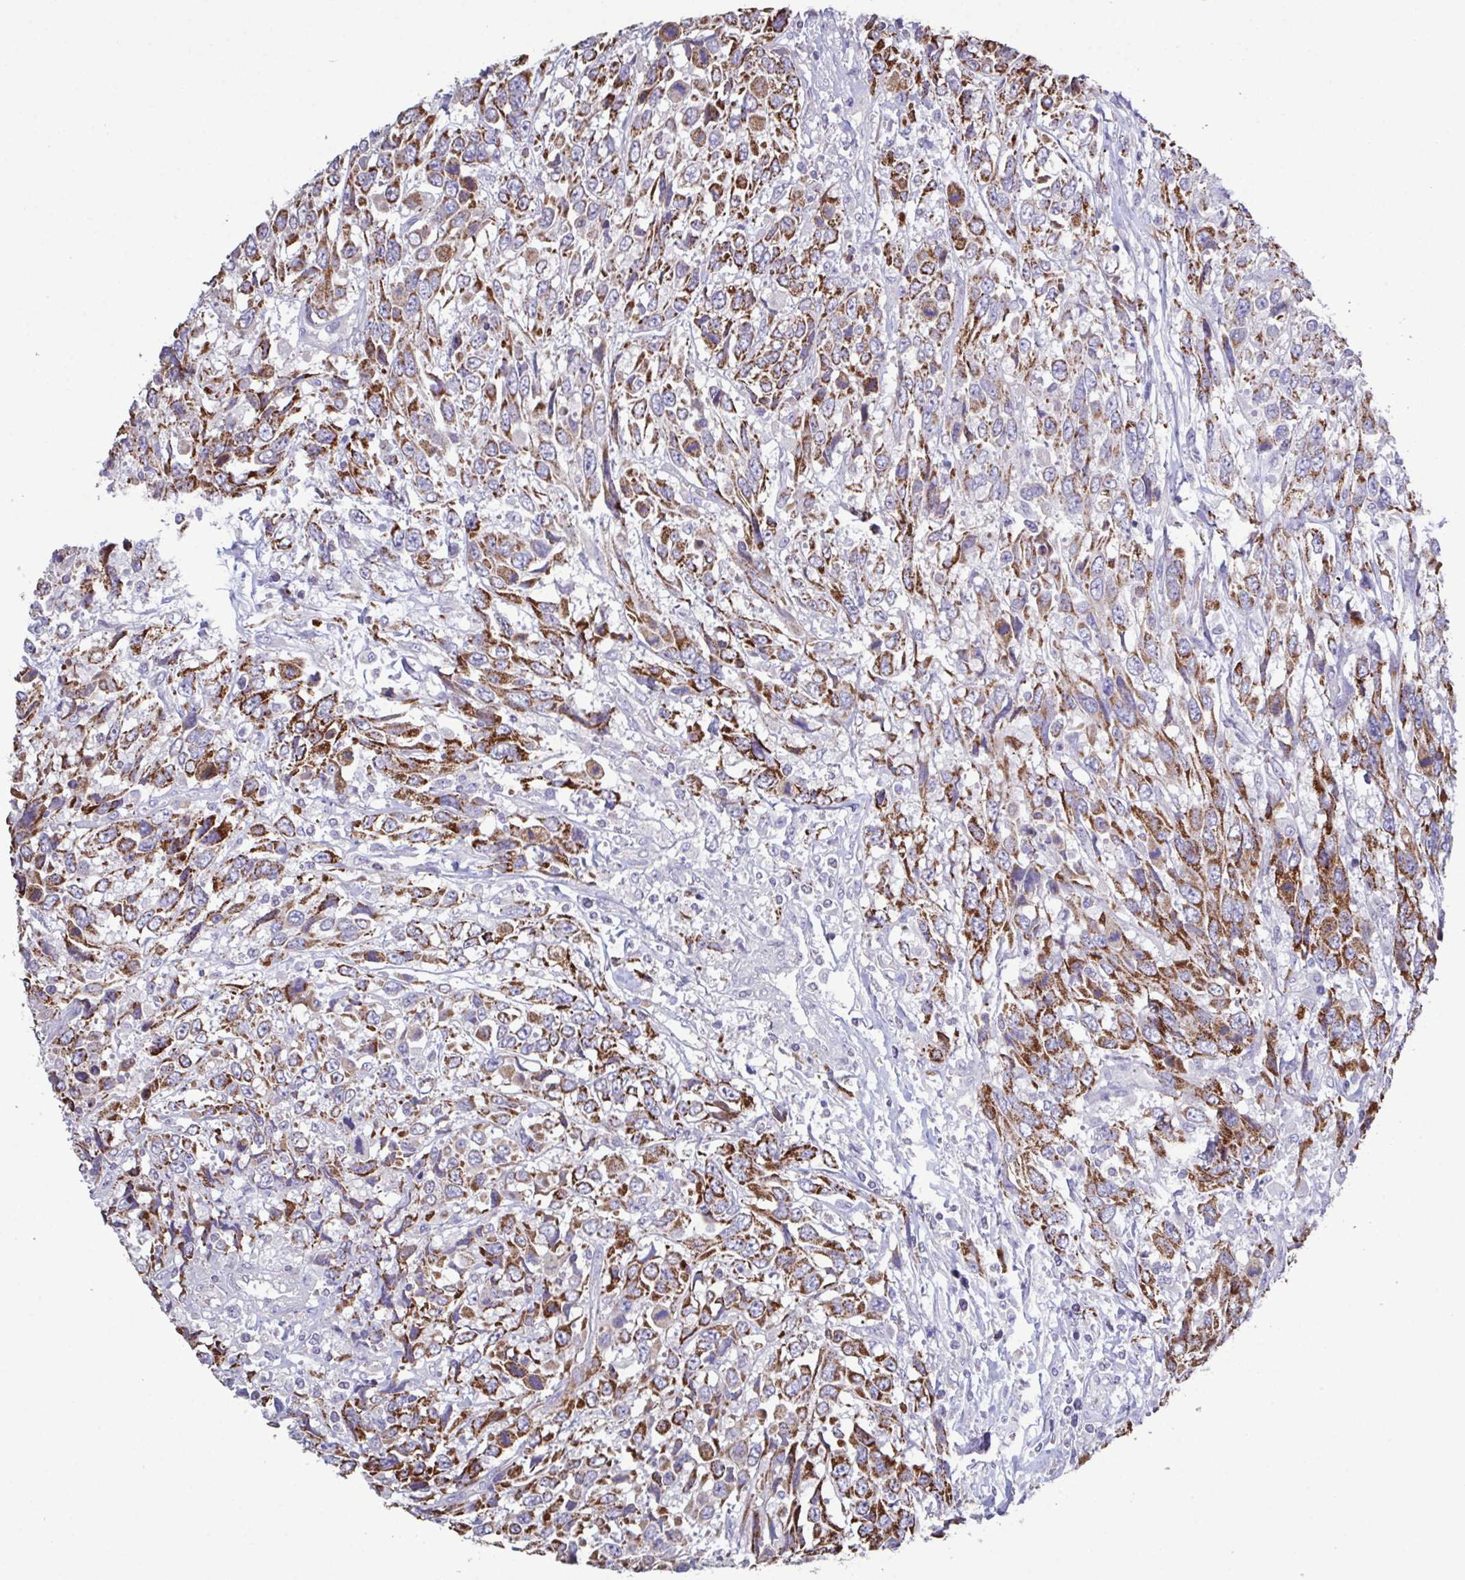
{"staining": {"intensity": "strong", "quantity": "25%-75%", "location": "cytoplasmic/membranous"}, "tissue": "urothelial cancer", "cell_type": "Tumor cells", "image_type": "cancer", "snomed": [{"axis": "morphology", "description": "Urothelial carcinoma, High grade"}, {"axis": "topography", "description": "Urinary bladder"}], "caption": "Tumor cells show high levels of strong cytoplasmic/membranous positivity in approximately 25%-75% of cells in urothelial cancer. (DAB (3,3'-diaminobenzidine) IHC, brown staining for protein, blue staining for nuclei).", "gene": "GLDC", "patient": {"sex": "female", "age": 70}}